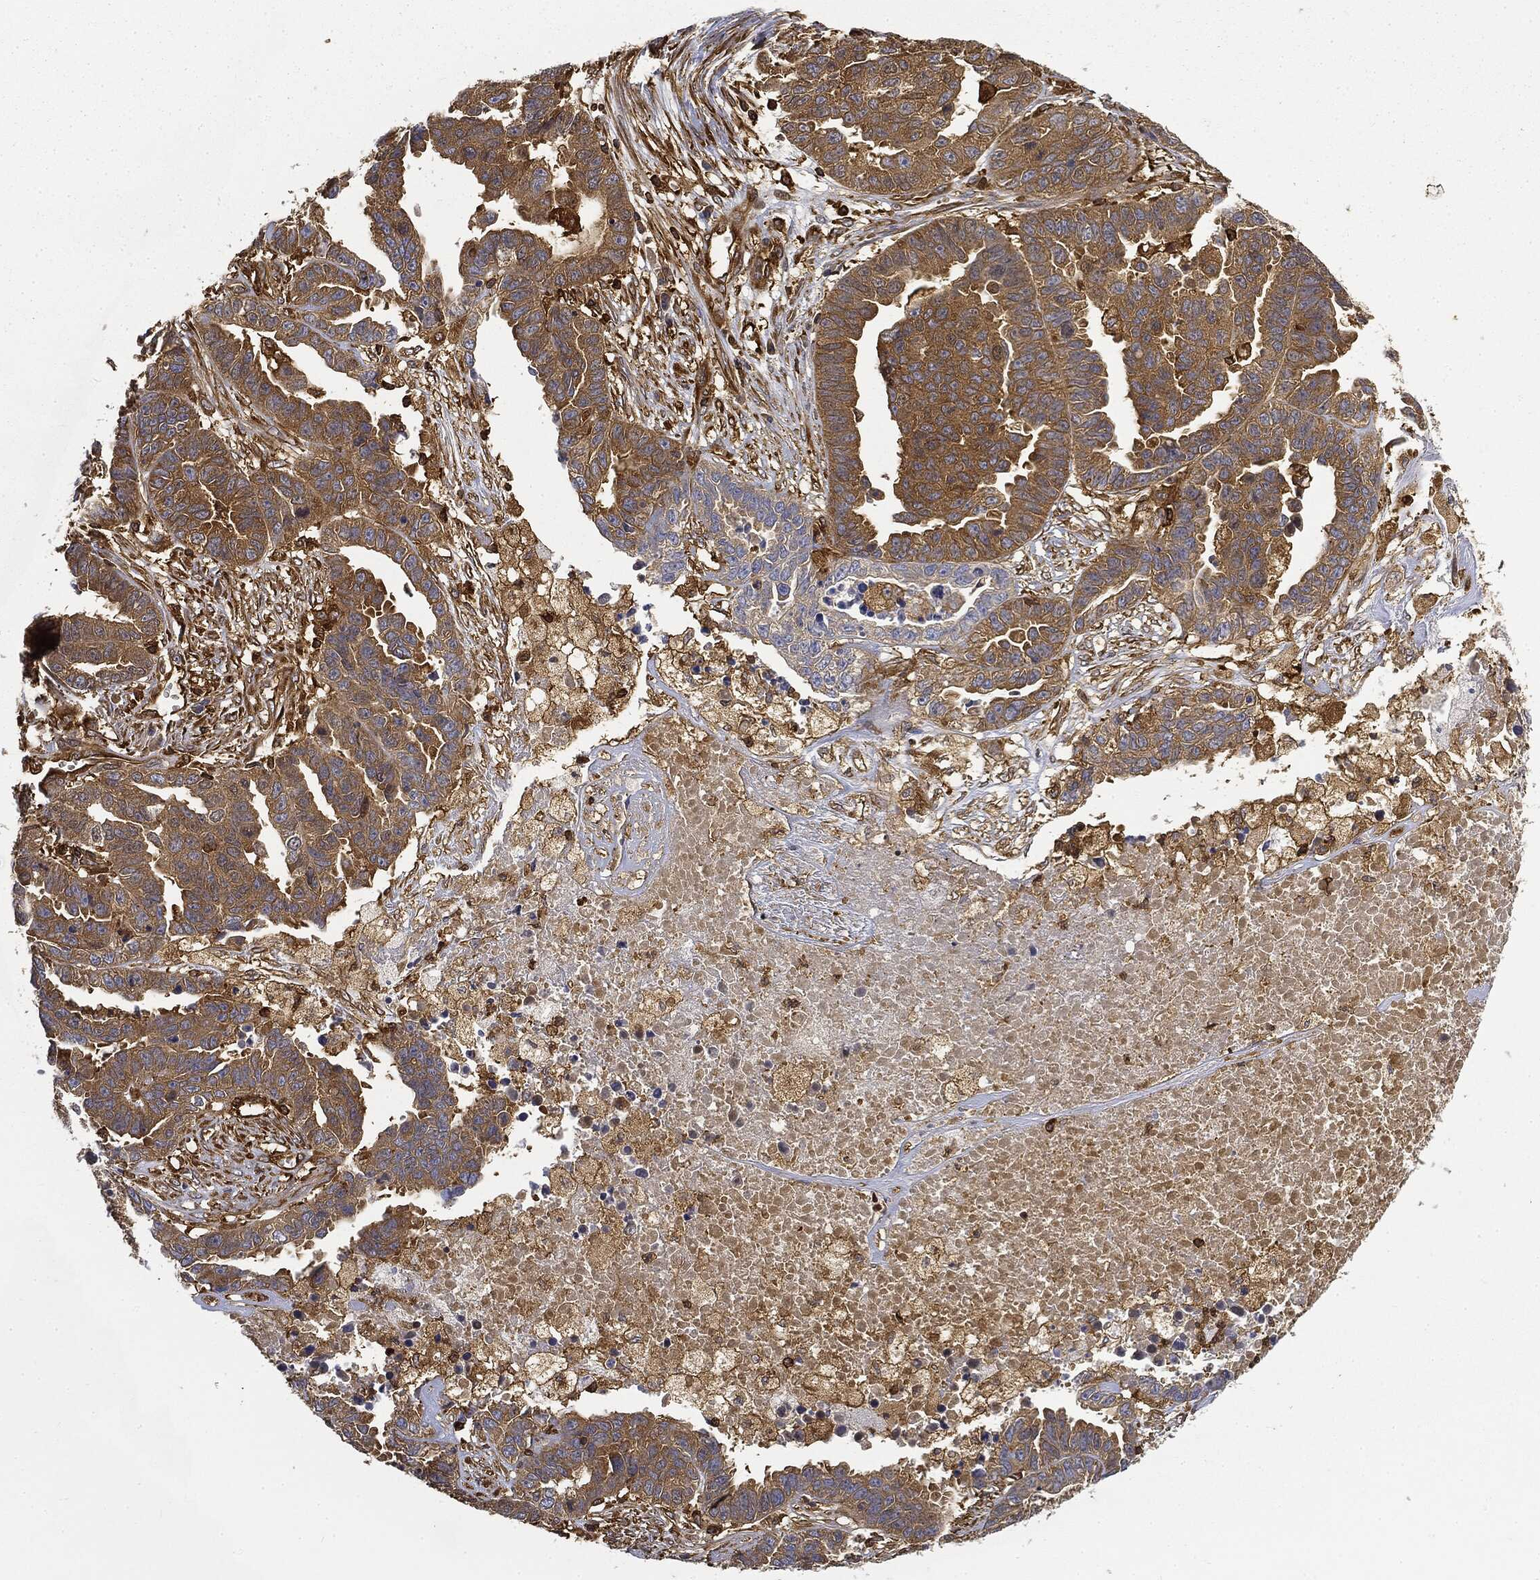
{"staining": {"intensity": "moderate", "quantity": ">75%", "location": "cytoplasmic/membranous"}, "tissue": "ovarian cancer", "cell_type": "Tumor cells", "image_type": "cancer", "snomed": [{"axis": "morphology", "description": "Cystadenocarcinoma, serous, NOS"}, {"axis": "topography", "description": "Ovary"}], "caption": "A brown stain shows moderate cytoplasmic/membranous positivity of a protein in human ovarian cancer (serous cystadenocarcinoma) tumor cells.", "gene": "WDR1", "patient": {"sex": "female", "age": 87}}